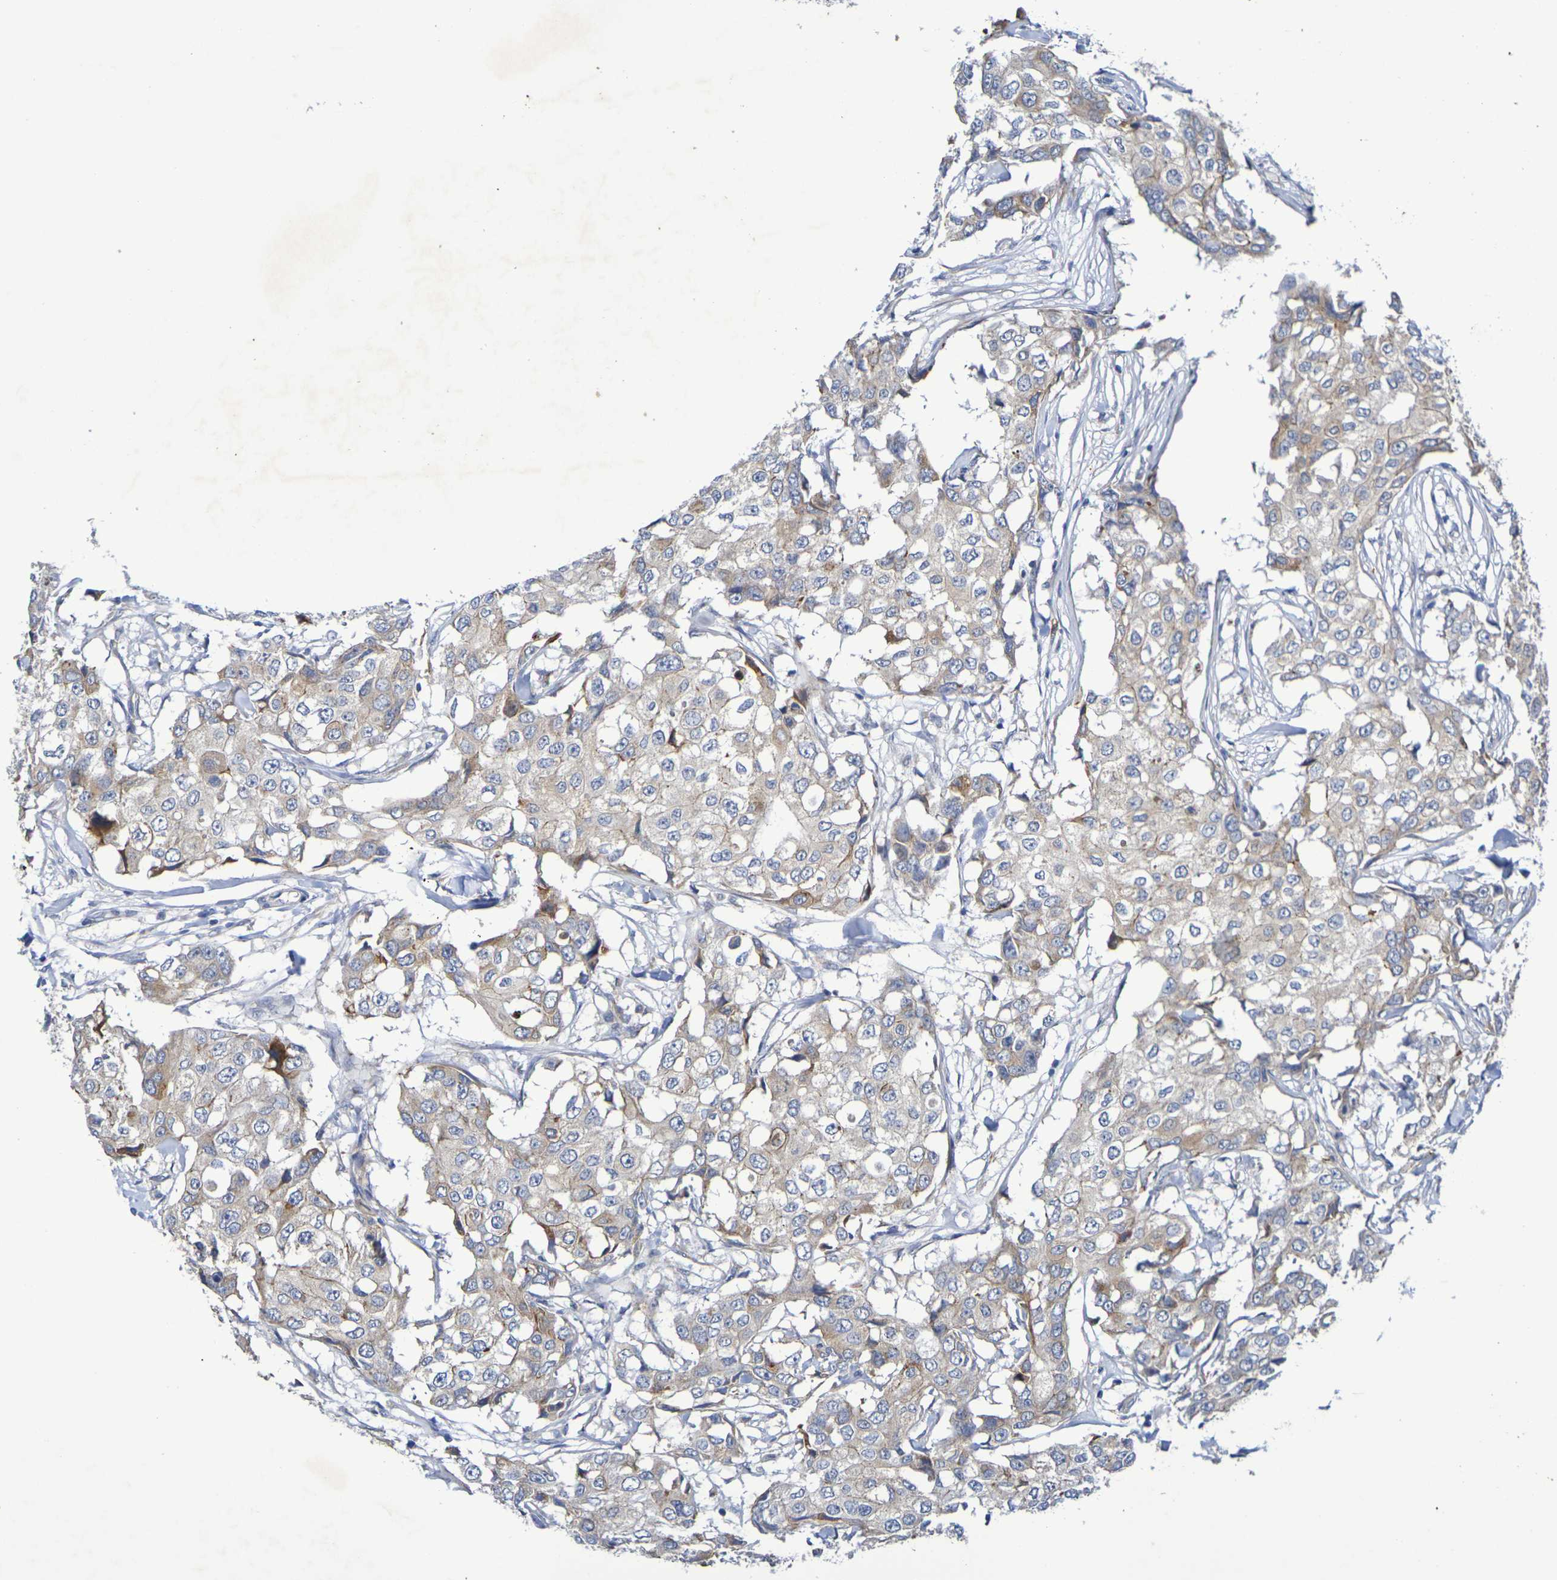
{"staining": {"intensity": "weak", "quantity": ">75%", "location": "cytoplasmic/membranous"}, "tissue": "breast cancer", "cell_type": "Tumor cells", "image_type": "cancer", "snomed": [{"axis": "morphology", "description": "Duct carcinoma"}, {"axis": "topography", "description": "Breast"}], "caption": "High-magnification brightfield microscopy of breast cancer stained with DAB (3,3'-diaminobenzidine) (brown) and counterstained with hematoxylin (blue). tumor cells exhibit weak cytoplasmic/membranous staining is seen in approximately>75% of cells.", "gene": "SDC4", "patient": {"sex": "female", "age": 27}}